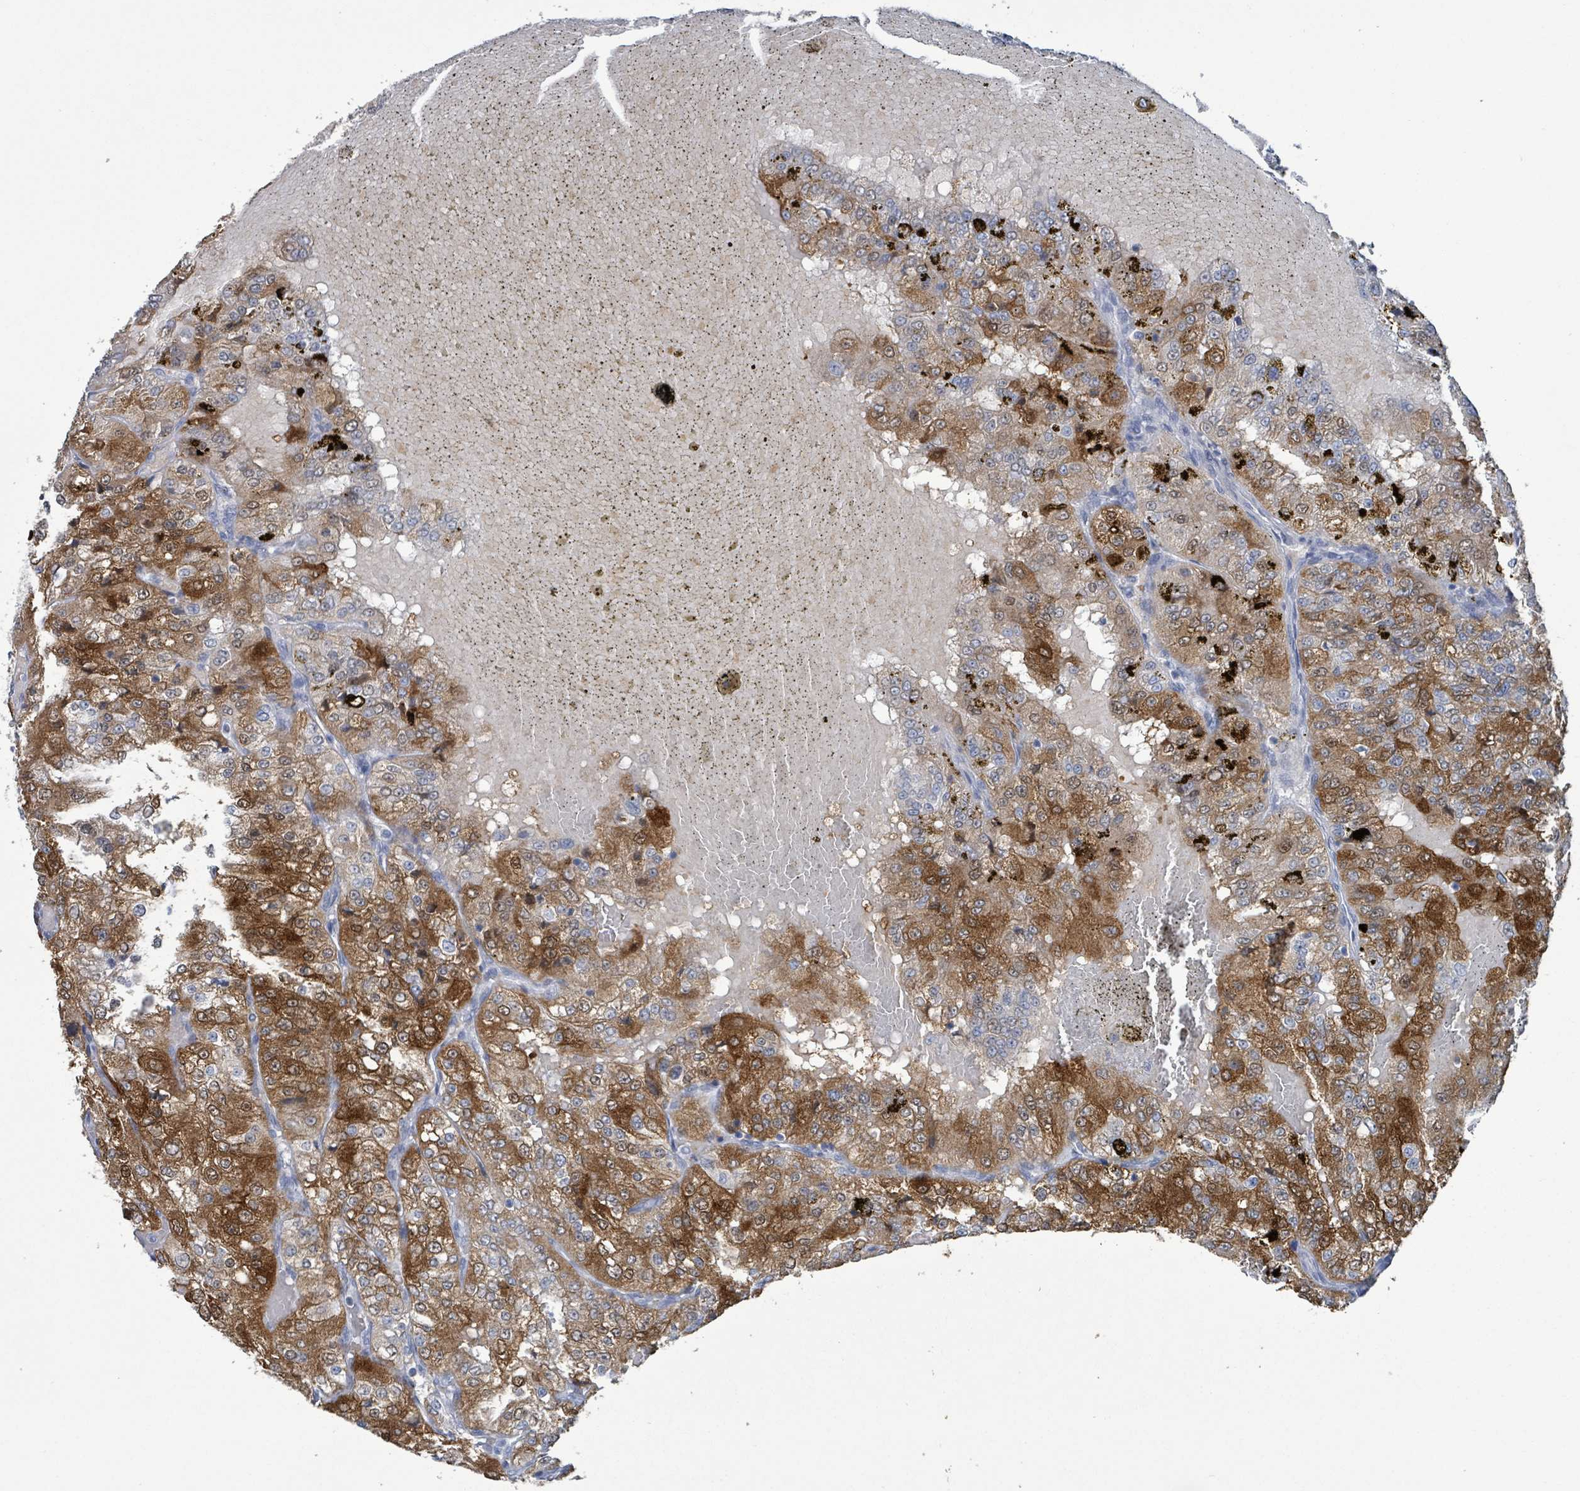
{"staining": {"intensity": "strong", "quantity": ">75%", "location": "cytoplasmic/membranous"}, "tissue": "renal cancer", "cell_type": "Tumor cells", "image_type": "cancer", "snomed": [{"axis": "morphology", "description": "Adenocarcinoma, NOS"}, {"axis": "topography", "description": "Kidney"}], "caption": "IHC image of neoplastic tissue: human renal adenocarcinoma stained using immunohistochemistry (IHC) shows high levels of strong protein expression localized specifically in the cytoplasmic/membranous of tumor cells, appearing as a cytoplasmic/membranous brown color.", "gene": "PKLR", "patient": {"sex": "female", "age": 63}}